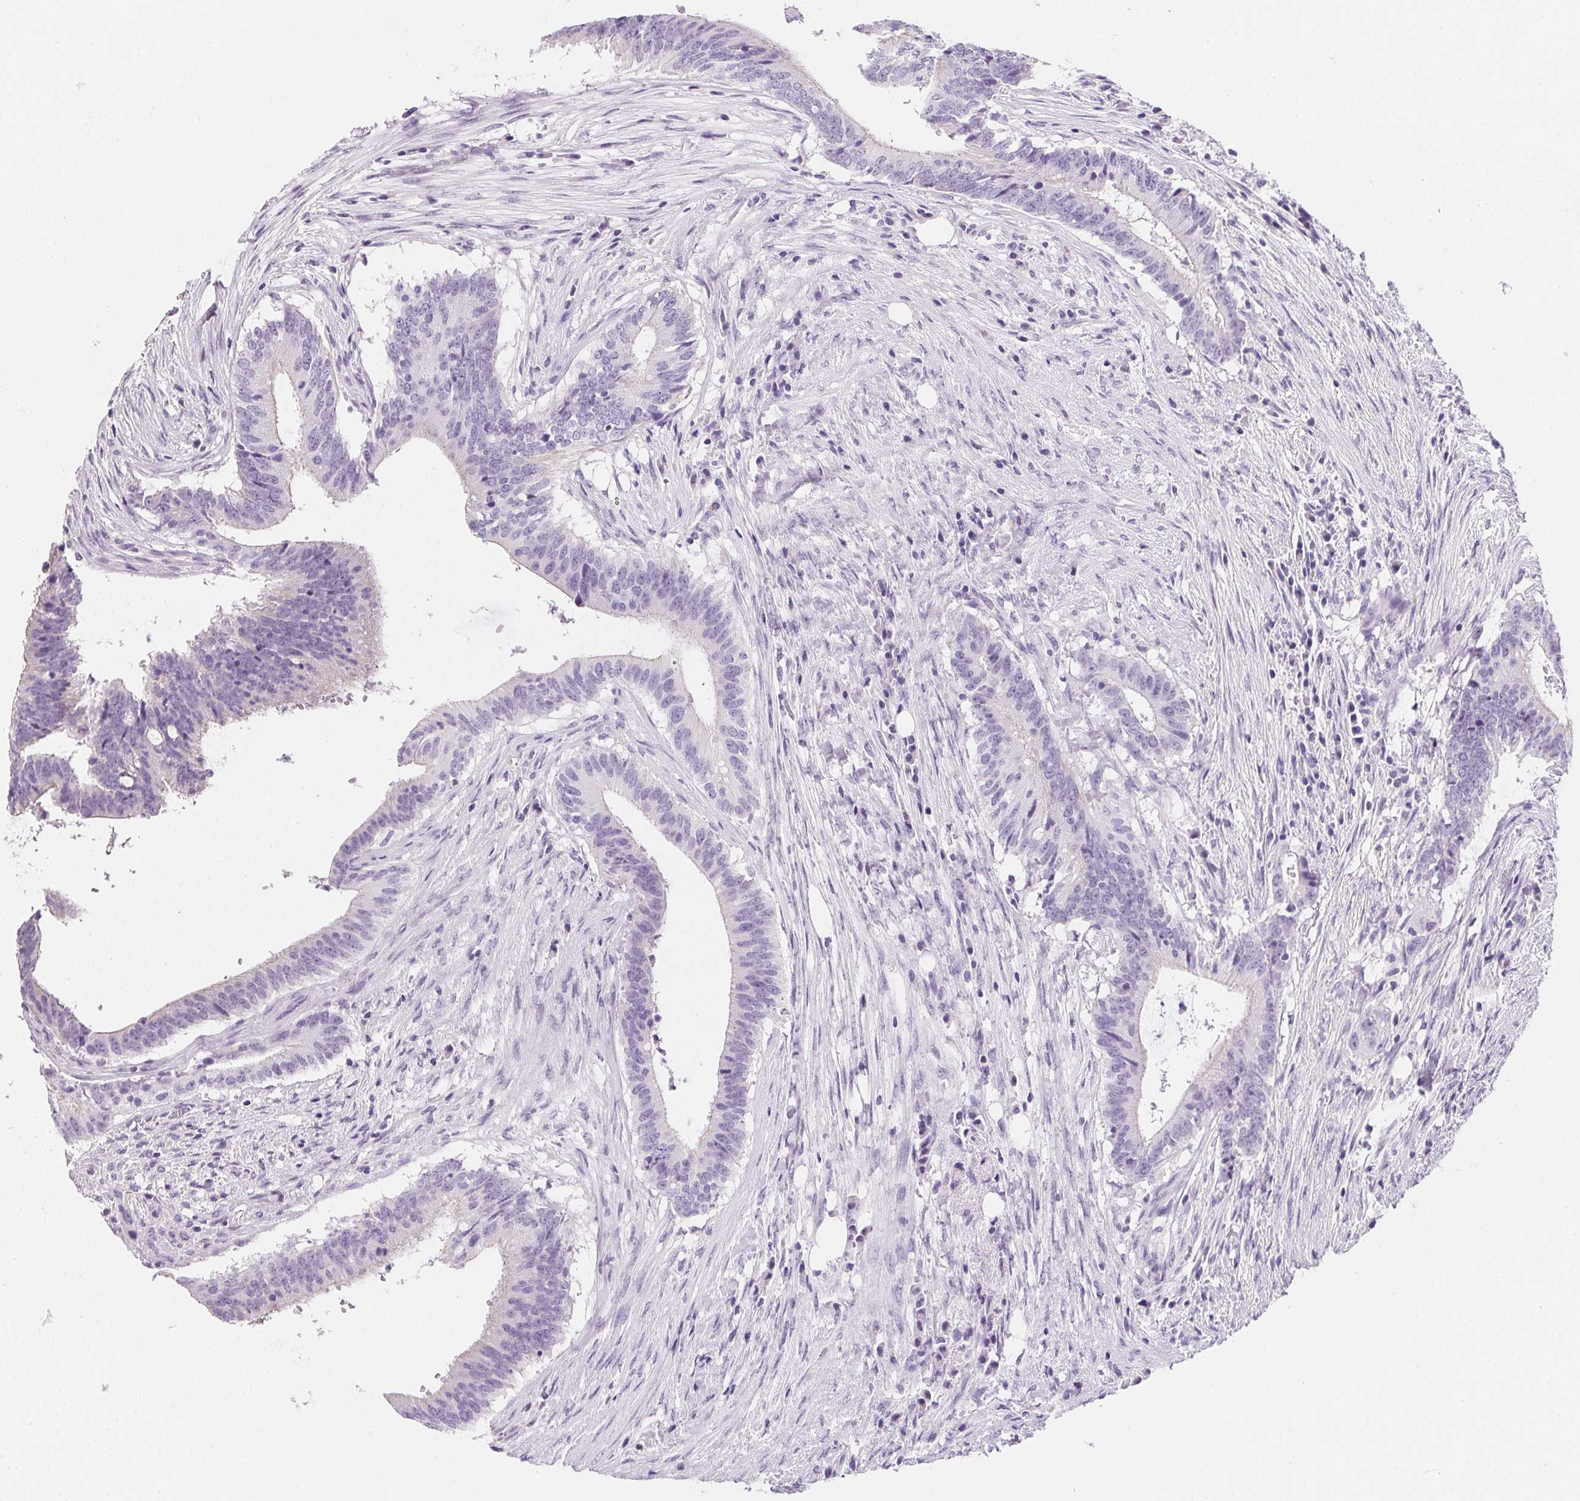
{"staining": {"intensity": "negative", "quantity": "none", "location": "none"}, "tissue": "colorectal cancer", "cell_type": "Tumor cells", "image_type": "cancer", "snomed": [{"axis": "morphology", "description": "Adenocarcinoma, NOS"}, {"axis": "topography", "description": "Colon"}], "caption": "The photomicrograph displays no significant positivity in tumor cells of colorectal adenocarcinoma.", "gene": "AQP5", "patient": {"sex": "female", "age": 43}}